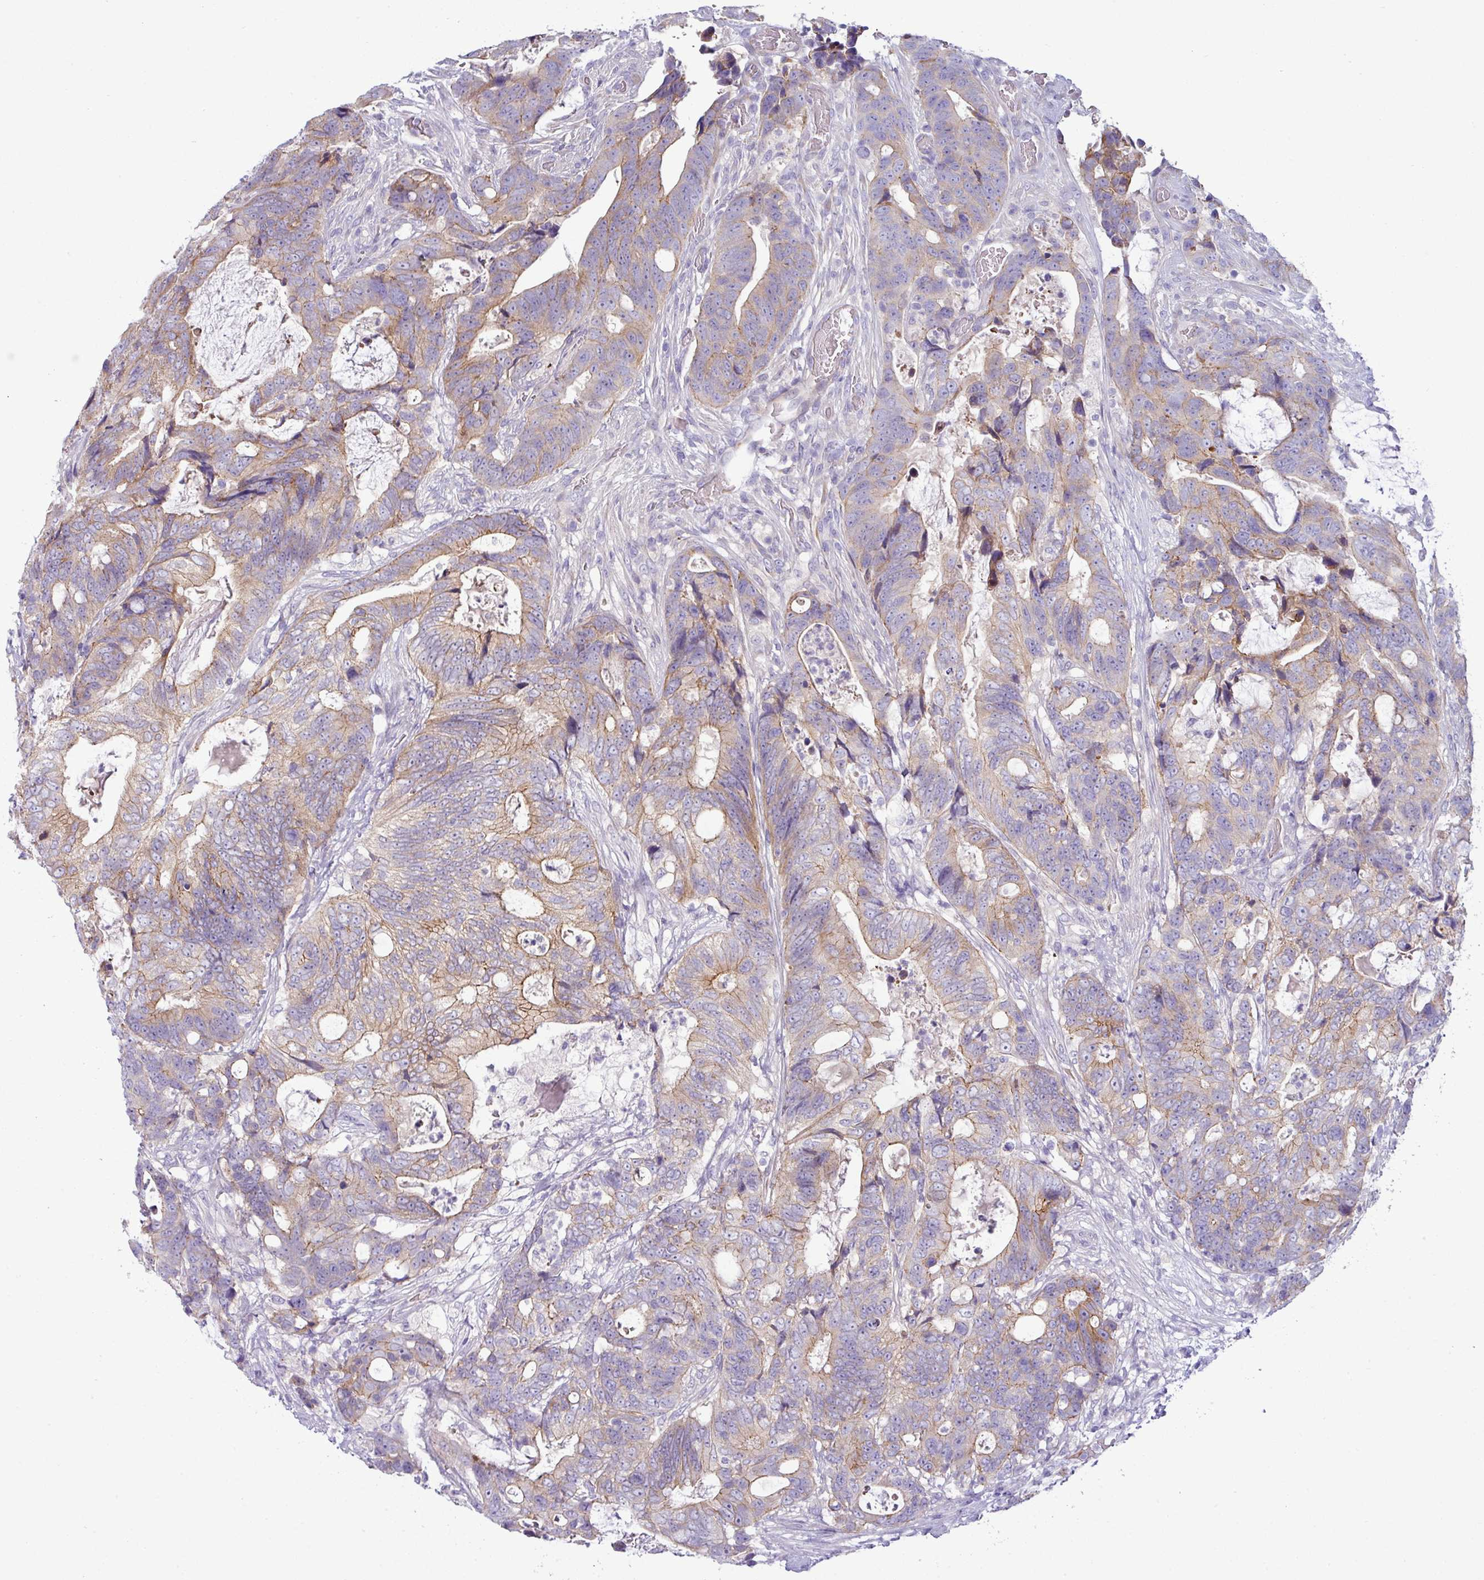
{"staining": {"intensity": "weak", "quantity": ">75%", "location": "cytoplasmic/membranous"}, "tissue": "colorectal cancer", "cell_type": "Tumor cells", "image_type": "cancer", "snomed": [{"axis": "morphology", "description": "Adenocarcinoma, NOS"}, {"axis": "topography", "description": "Colon"}], "caption": "An immunohistochemistry (IHC) image of tumor tissue is shown. Protein staining in brown labels weak cytoplasmic/membranous positivity in colorectal cancer within tumor cells. The protein of interest is shown in brown color, while the nuclei are stained blue.", "gene": "ACAP3", "patient": {"sex": "female", "age": 82}}